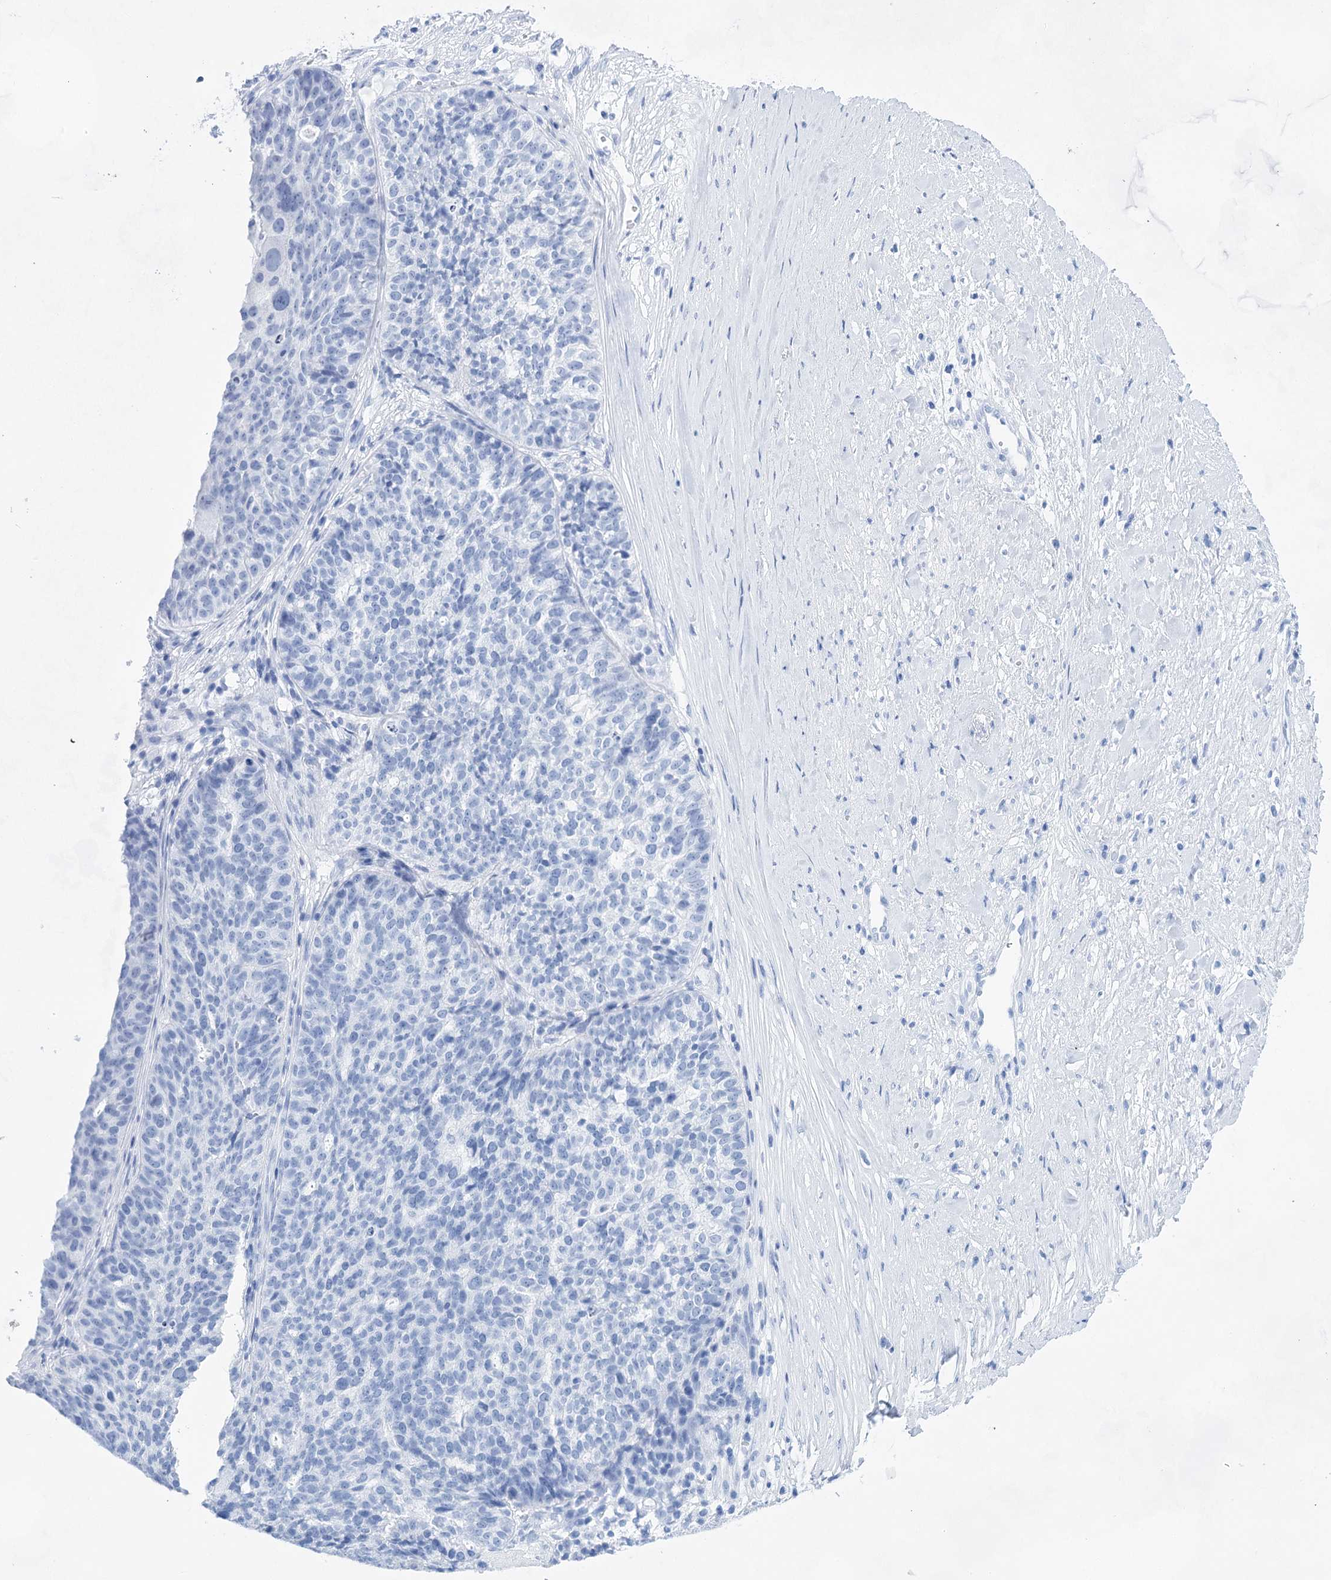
{"staining": {"intensity": "negative", "quantity": "none", "location": "none"}, "tissue": "ovarian cancer", "cell_type": "Tumor cells", "image_type": "cancer", "snomed": [{"axis": "morphology", "description": "Cystadenocarcinoma, serous, NOS"}, {"axis": "topography", "description": "Ovary"}], "caption": "Micrograph shows no protein expression in tumor cells of ovarian serous cystadenocarcinoma tissue. (Immunohistochemistry, brightfield microscopy, high magnification).", "gene": "LALBA", "patient": {"sex": "female", "age": 59}}